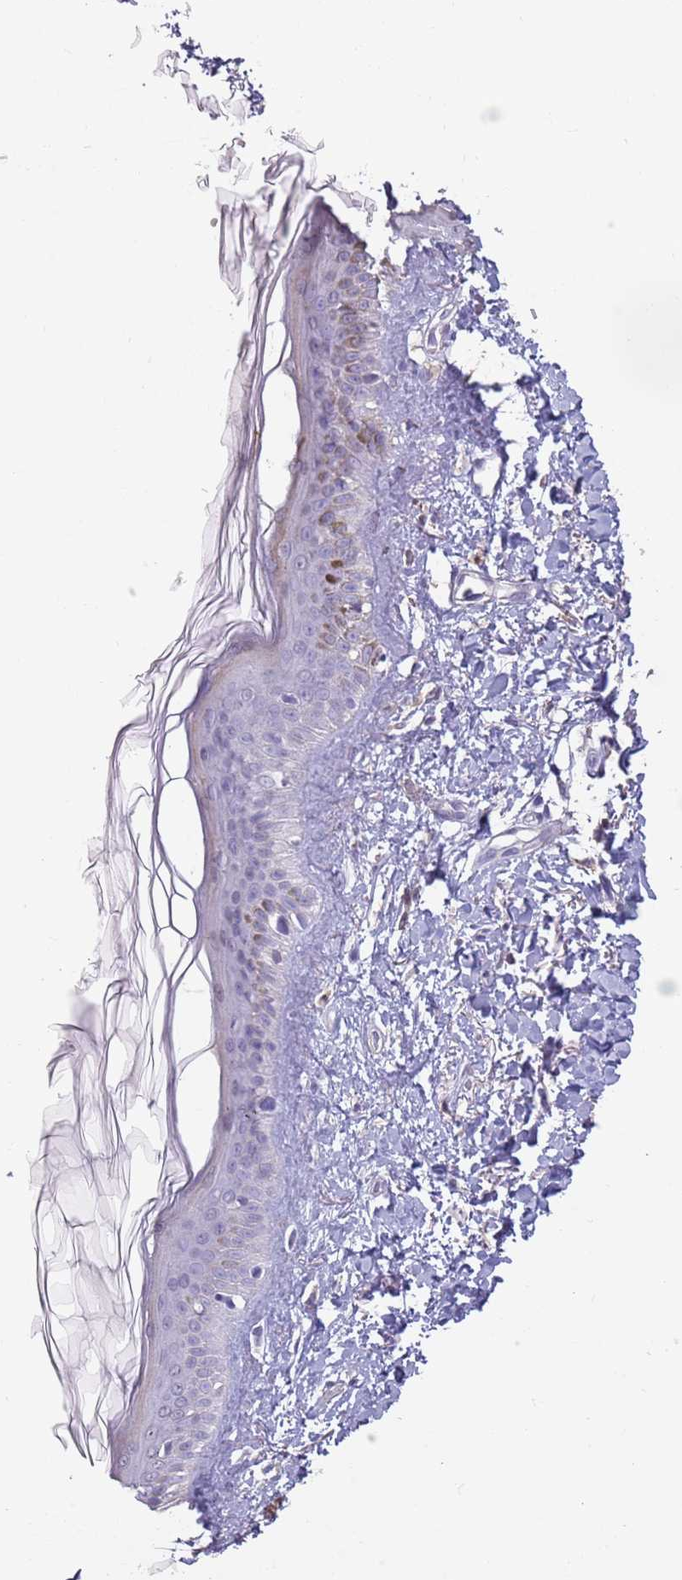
{"staining": {"intensity": "negative", "quantity": "none", "location": "none"}, "tissue": "skin", "cell_type": "Fibroblasts", "image_type": "normal", "snomed": [{"axis": "morphology", "description": "Normal tissue, NOS"}, {"axis": "topography", "description": "Skin"}], "caption": "An image of skin stained for a protein displays no brown staining in fibroblasts.", "gene": "SUN5", "patient": {"sex": "female", "age": 58}}